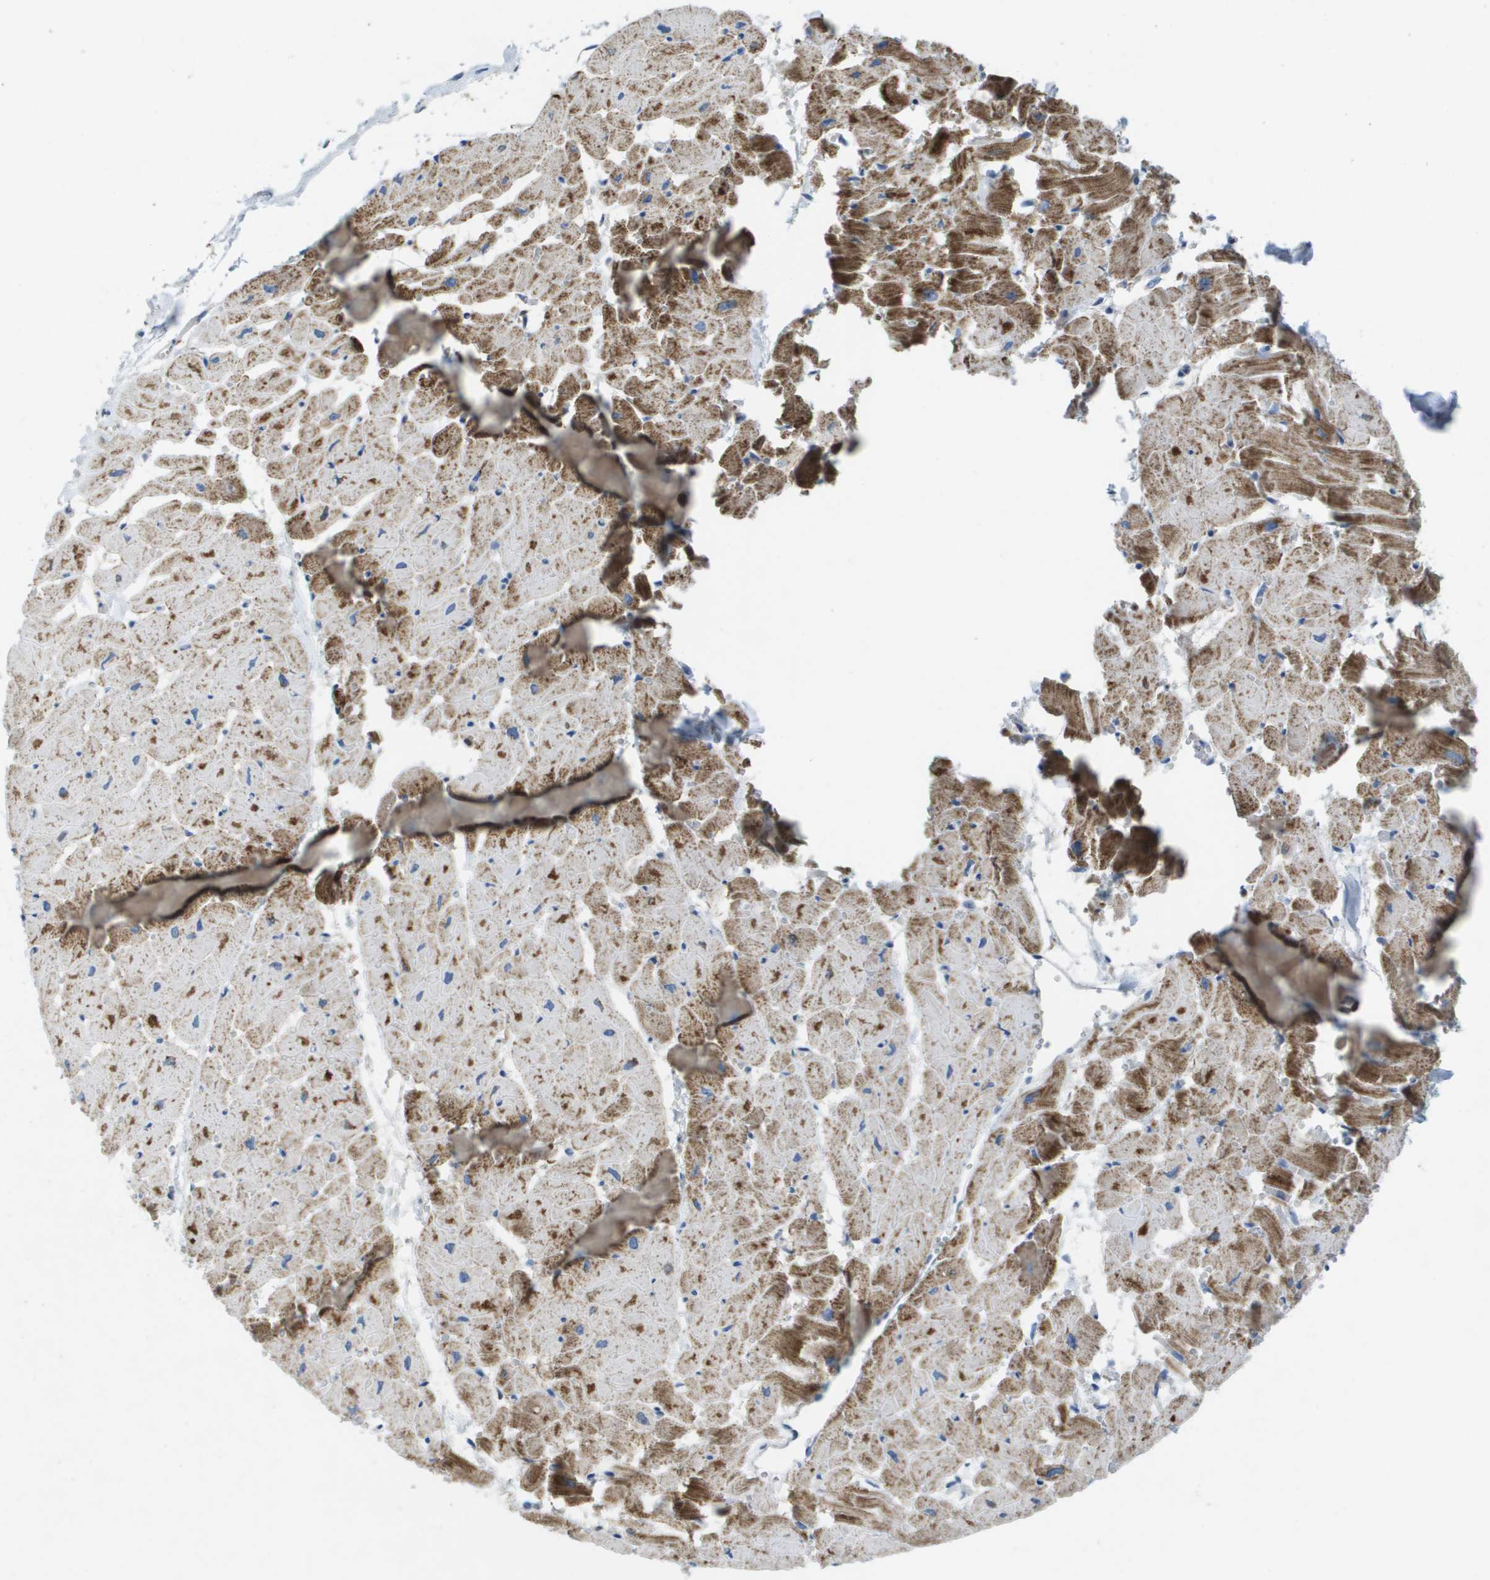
{"staining": {"intensity": "moderate", "quantity": "25%-75%", "location": "cytoplasmic/membranous"}, "tissue": "heart muscle", "cell_type": "Cardiomyocytes", "image_type": "normal", "snomed": [{"axis": "morphology", "description": "Normal tissue, NOS"}, {"axis": "topography", "description": "Heart"}], "caption": "Immunohistochemical staining of unremarkable heart muscle displays 25%-75% levels of moderate cytoplasmic/membranous protein positivity in approximately 25%-75% of cardiomyocytes.", "gene": "CLCA4", "patient": {"sex": "female", "age": 19}}